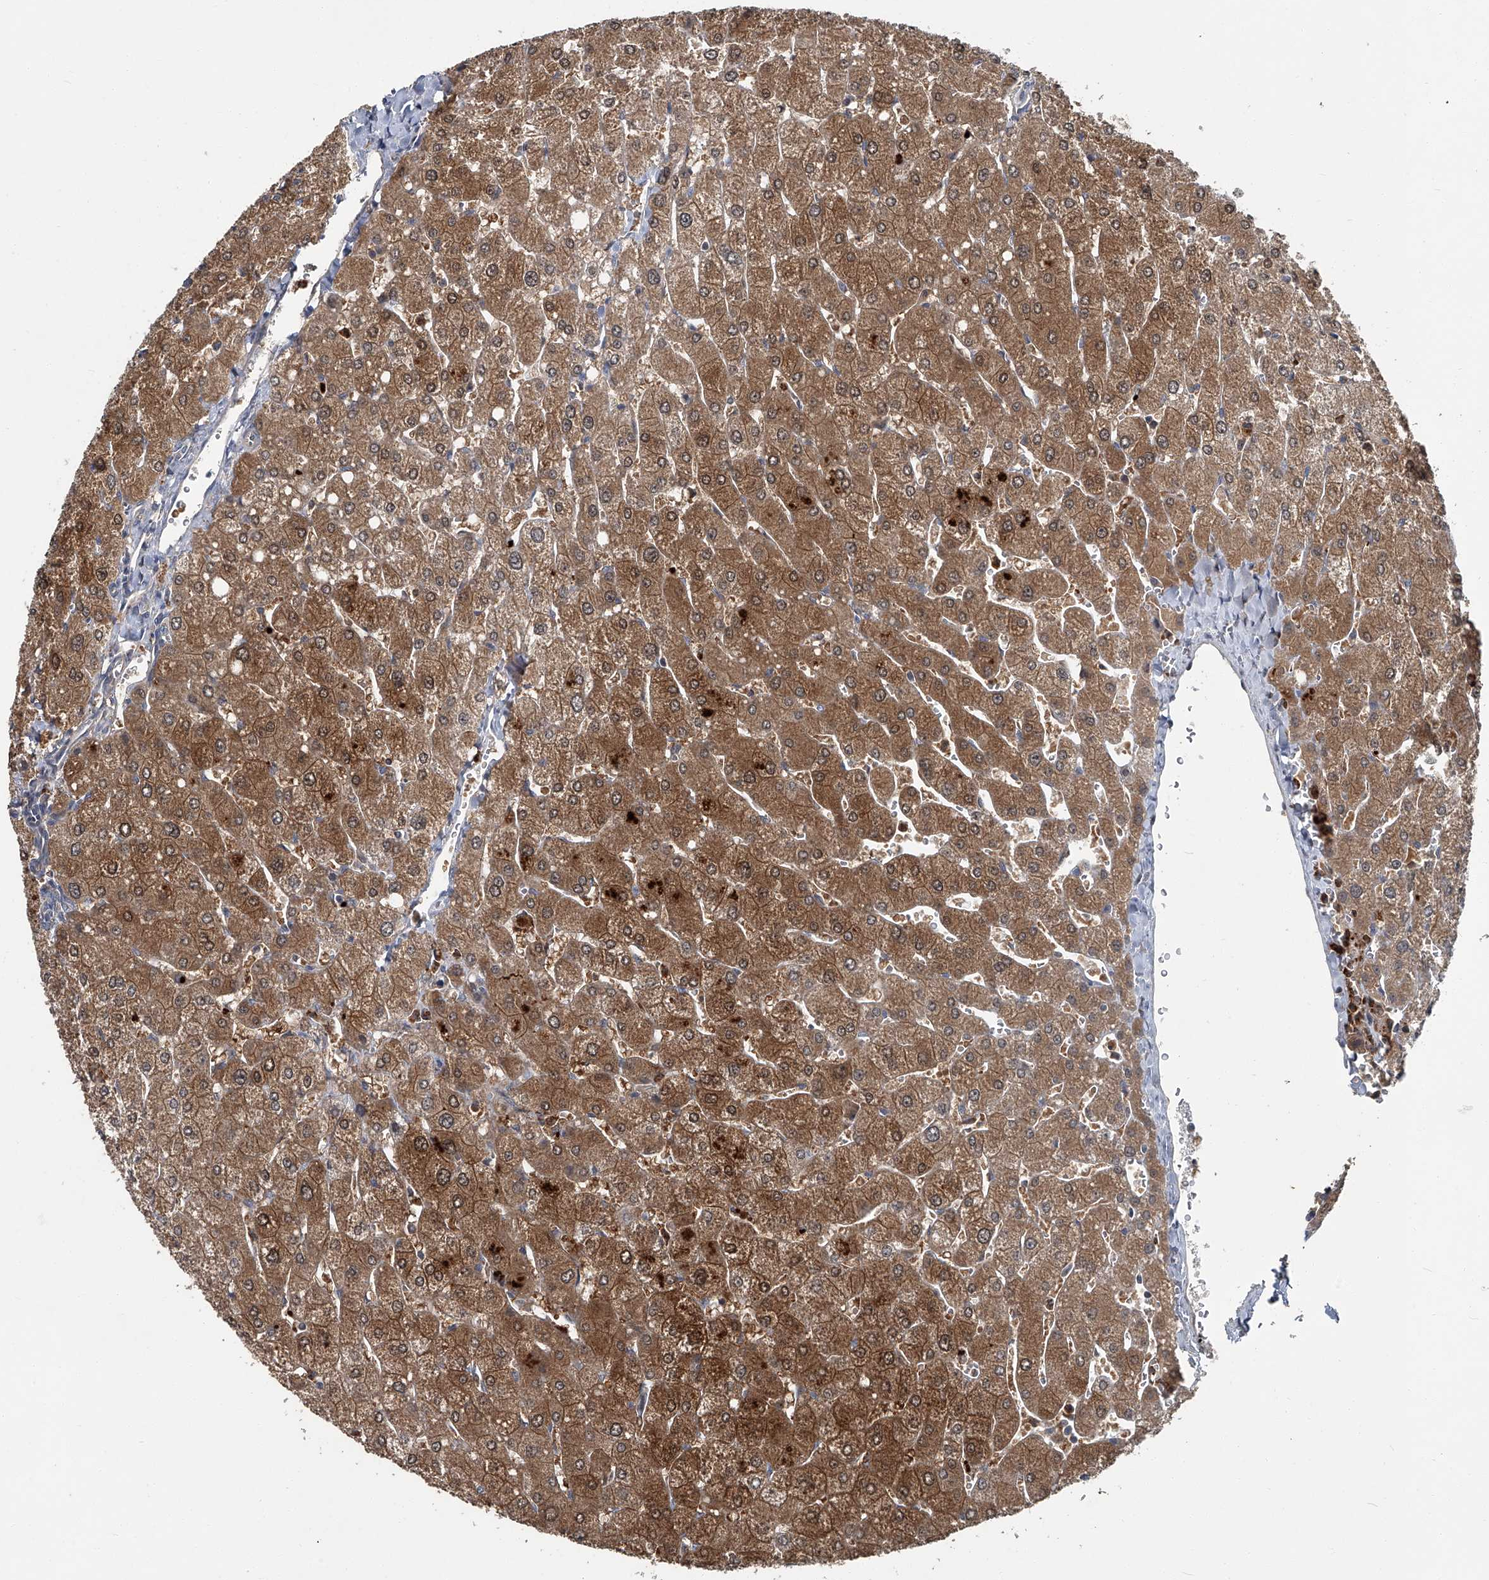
{"staining": {"intensity": "weak", "quantity": ">75%", "location": "cytoplasmic/membranous"}, "tissue": "liver", "cell_type": "Cholangiocytes", "image_type": "normal", "snomed": [{"axis": "morphology", "description": "Normal tissue, NOS"}, {"axis": "topography", "description": "Liver"}], "caption": "Weak cytoplasmic/membranous expression for a protein is appreciated in approximately >75% of cholangiocytes of benign liver using immunohistochemistry.", "gene": "AKNAD1", "patient": {"sex": "male", "age": 55}}